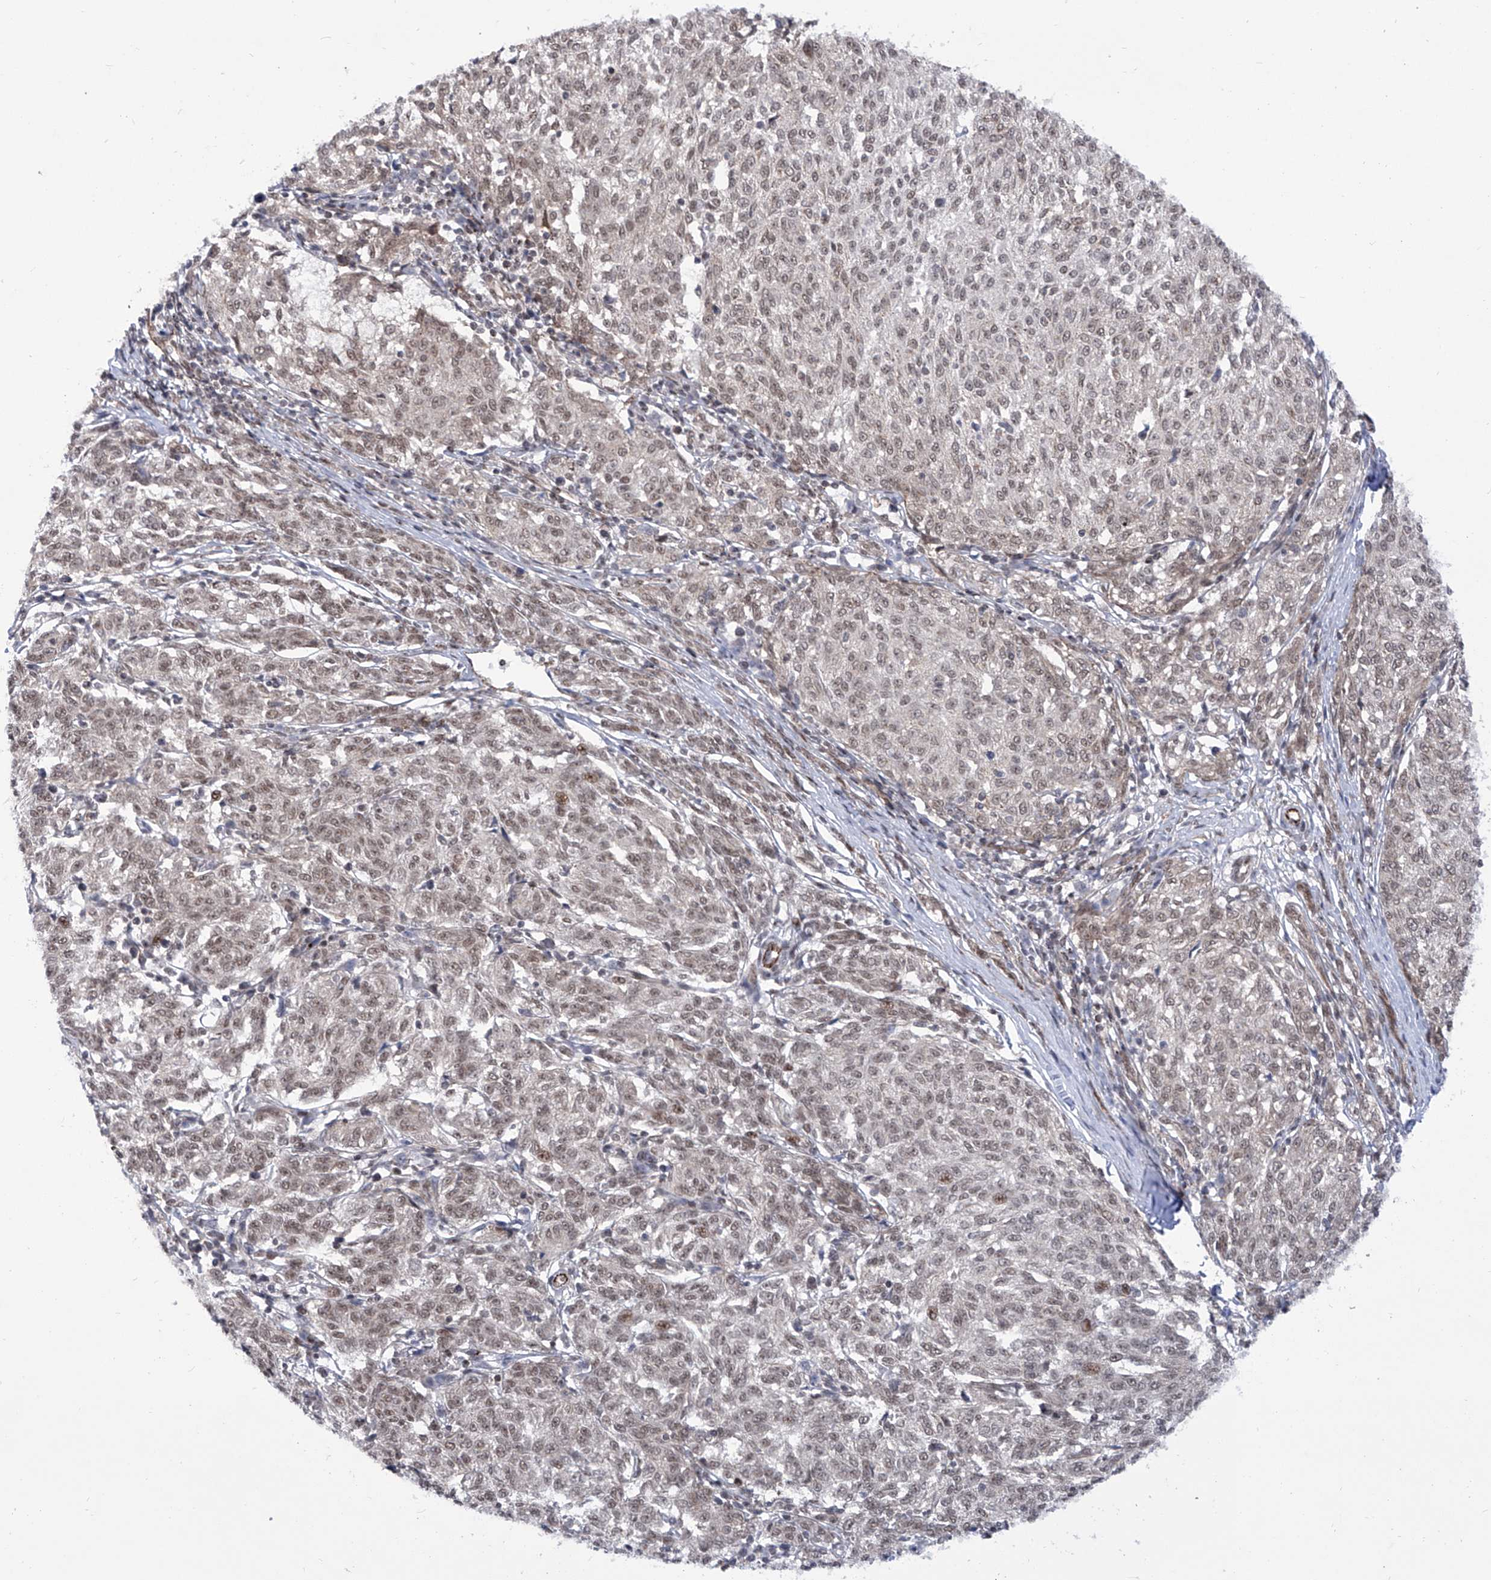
{"staining": {"intensity": "weak", "quantity": ">75%", "location": "nuclear"}, "tissue": "melanoma", "cell_type": "Tumor cells", "image_type": "cancer", "snomed": [{"axis": "morphology", "description": "Malignant melanoma, NOS"}, {"axis": "topography", "description": "Skin"}], "caption": "This is a photomicrograph of immunohistochemistry (IHC) staining of melanoma, which shows weak positivity in the nuclear of tumor cells.", "gene": "CEP290", "patient": {"sex": "female", "age": 72}}